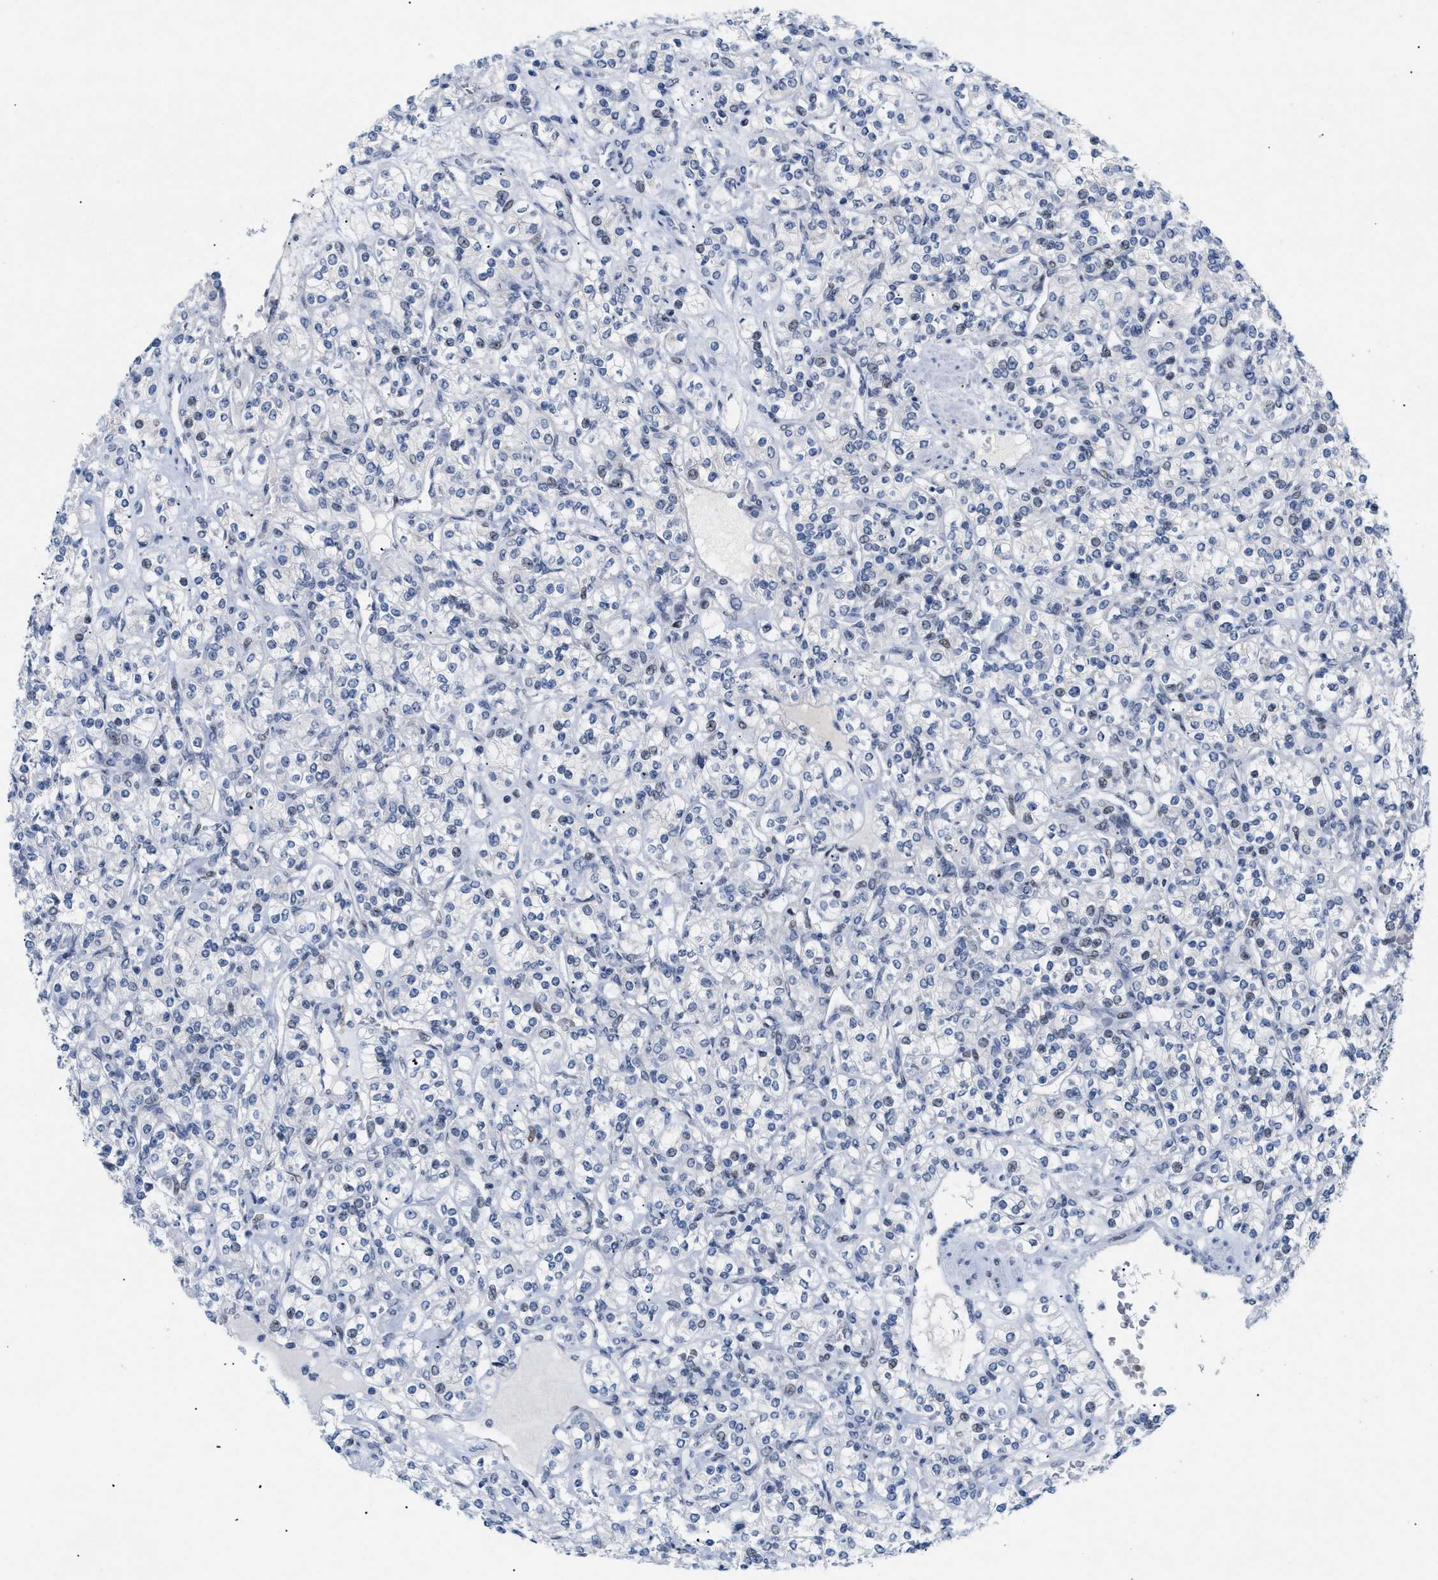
{"staining": {"intensity": "negative", "quantity": "none", "location": "none"}, "tissue": "renal cancer", "cell_type": "Tumor cells", "image_type": "cancer", "snomed": [{"axis": "morphology", "description": "Adenocarcinoma, NOS"}, {"axis": "topography", "description": "Kidney"}], "caption": "A high-resolution photomicrograph shows immunohistochemistry (IHC) staining of renal cancer, which reveals no significant positivity in tumor cells.", "gene": "MED1", "patient": {"sex": "male", "age": 77}}